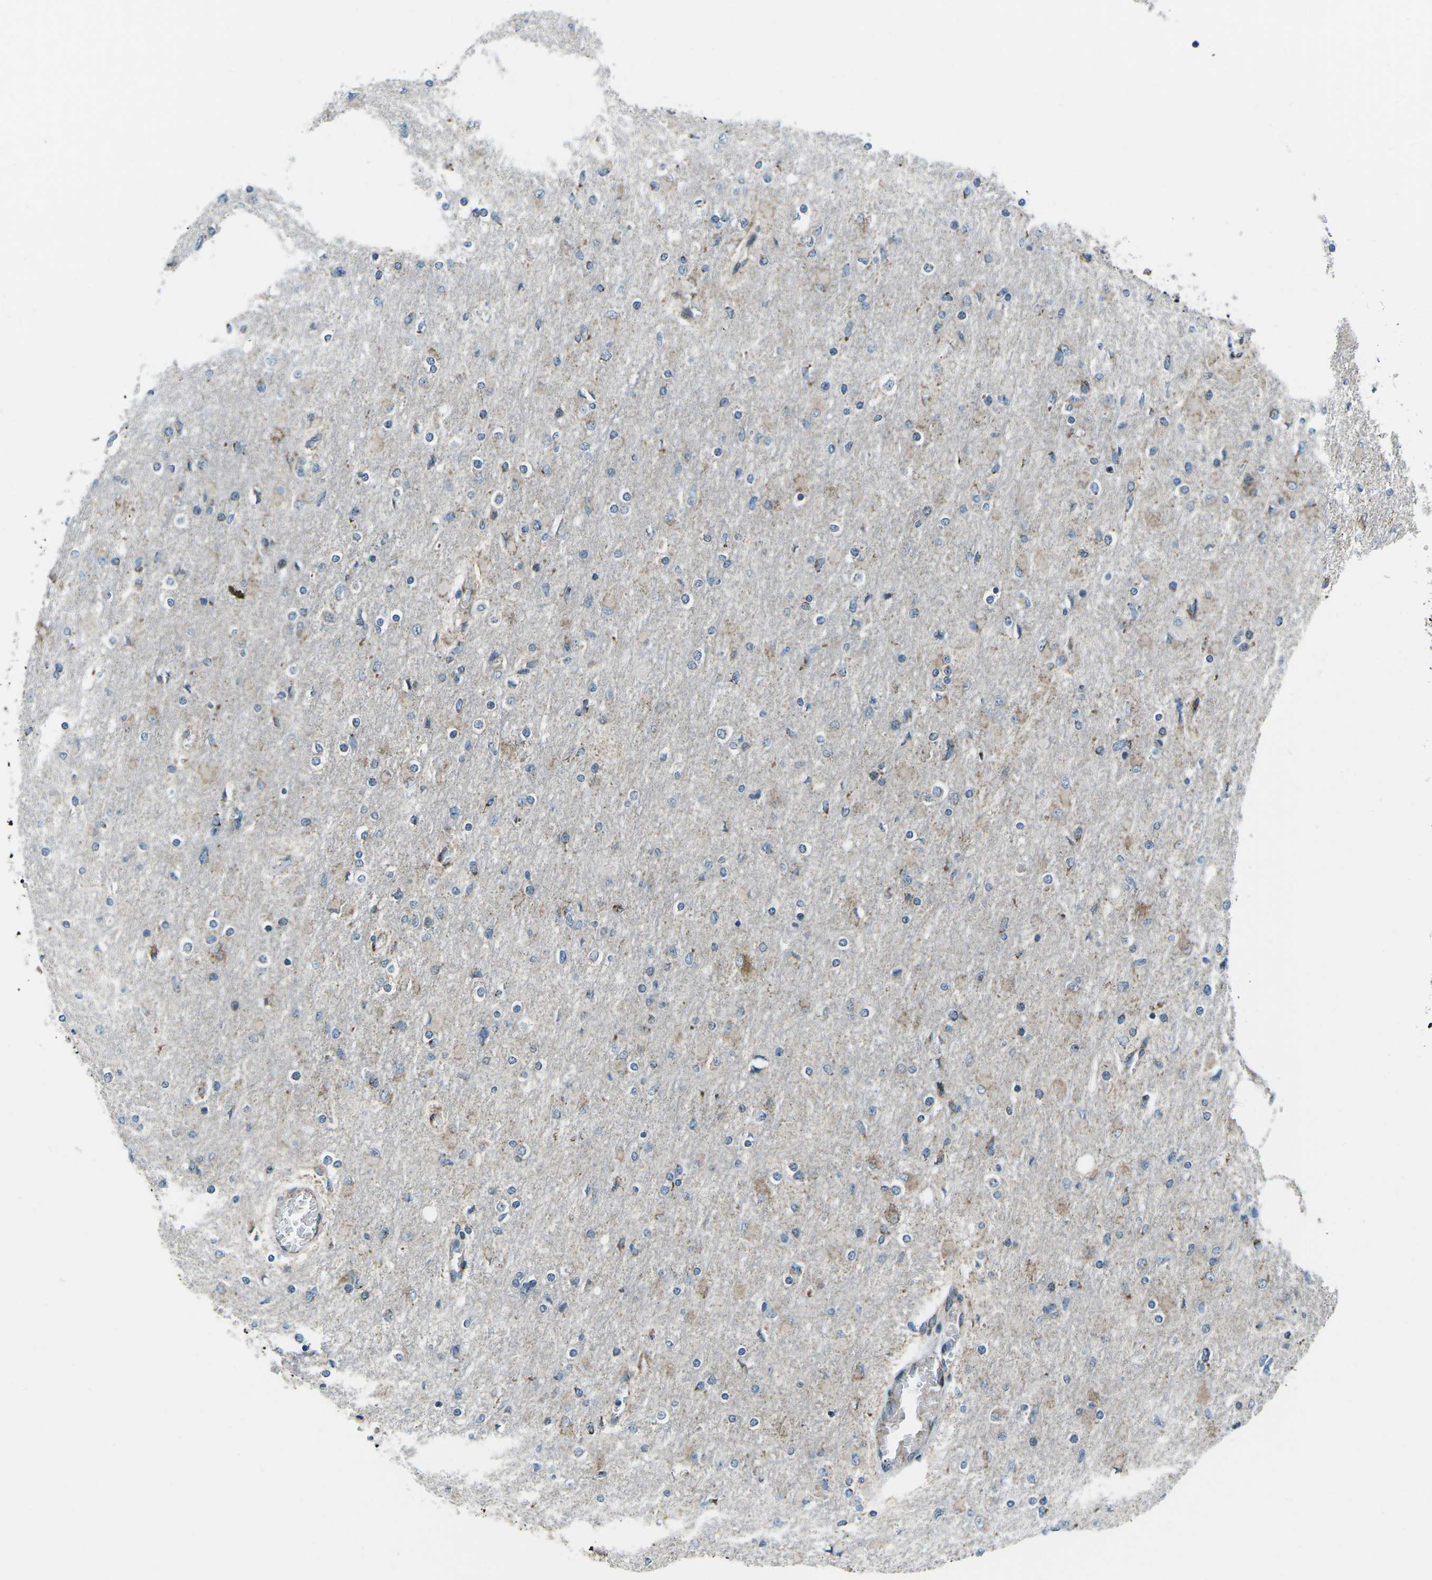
{"staining": {"intensity": "weak", "quantity": "<25%", "location": "cytoplasmic/membranous"}, "tissue": "glioma", "cell_type": "Tumor cells", "image_type": "cancer", "snomed": [{"axis": "morphology", "description": "Glioma, malignant, High grade"}, {"axis": "topography", "description": "Cerebral cortex"}], "caption": "An immunohistochemistry (IHC) micrograph of malignant glioma (high-grade) is shown. There is no staining in tumor cells of malignant glioma (high-grade).", "gene": "RFESD", "patient": {"sex": "female", "age": 36}}